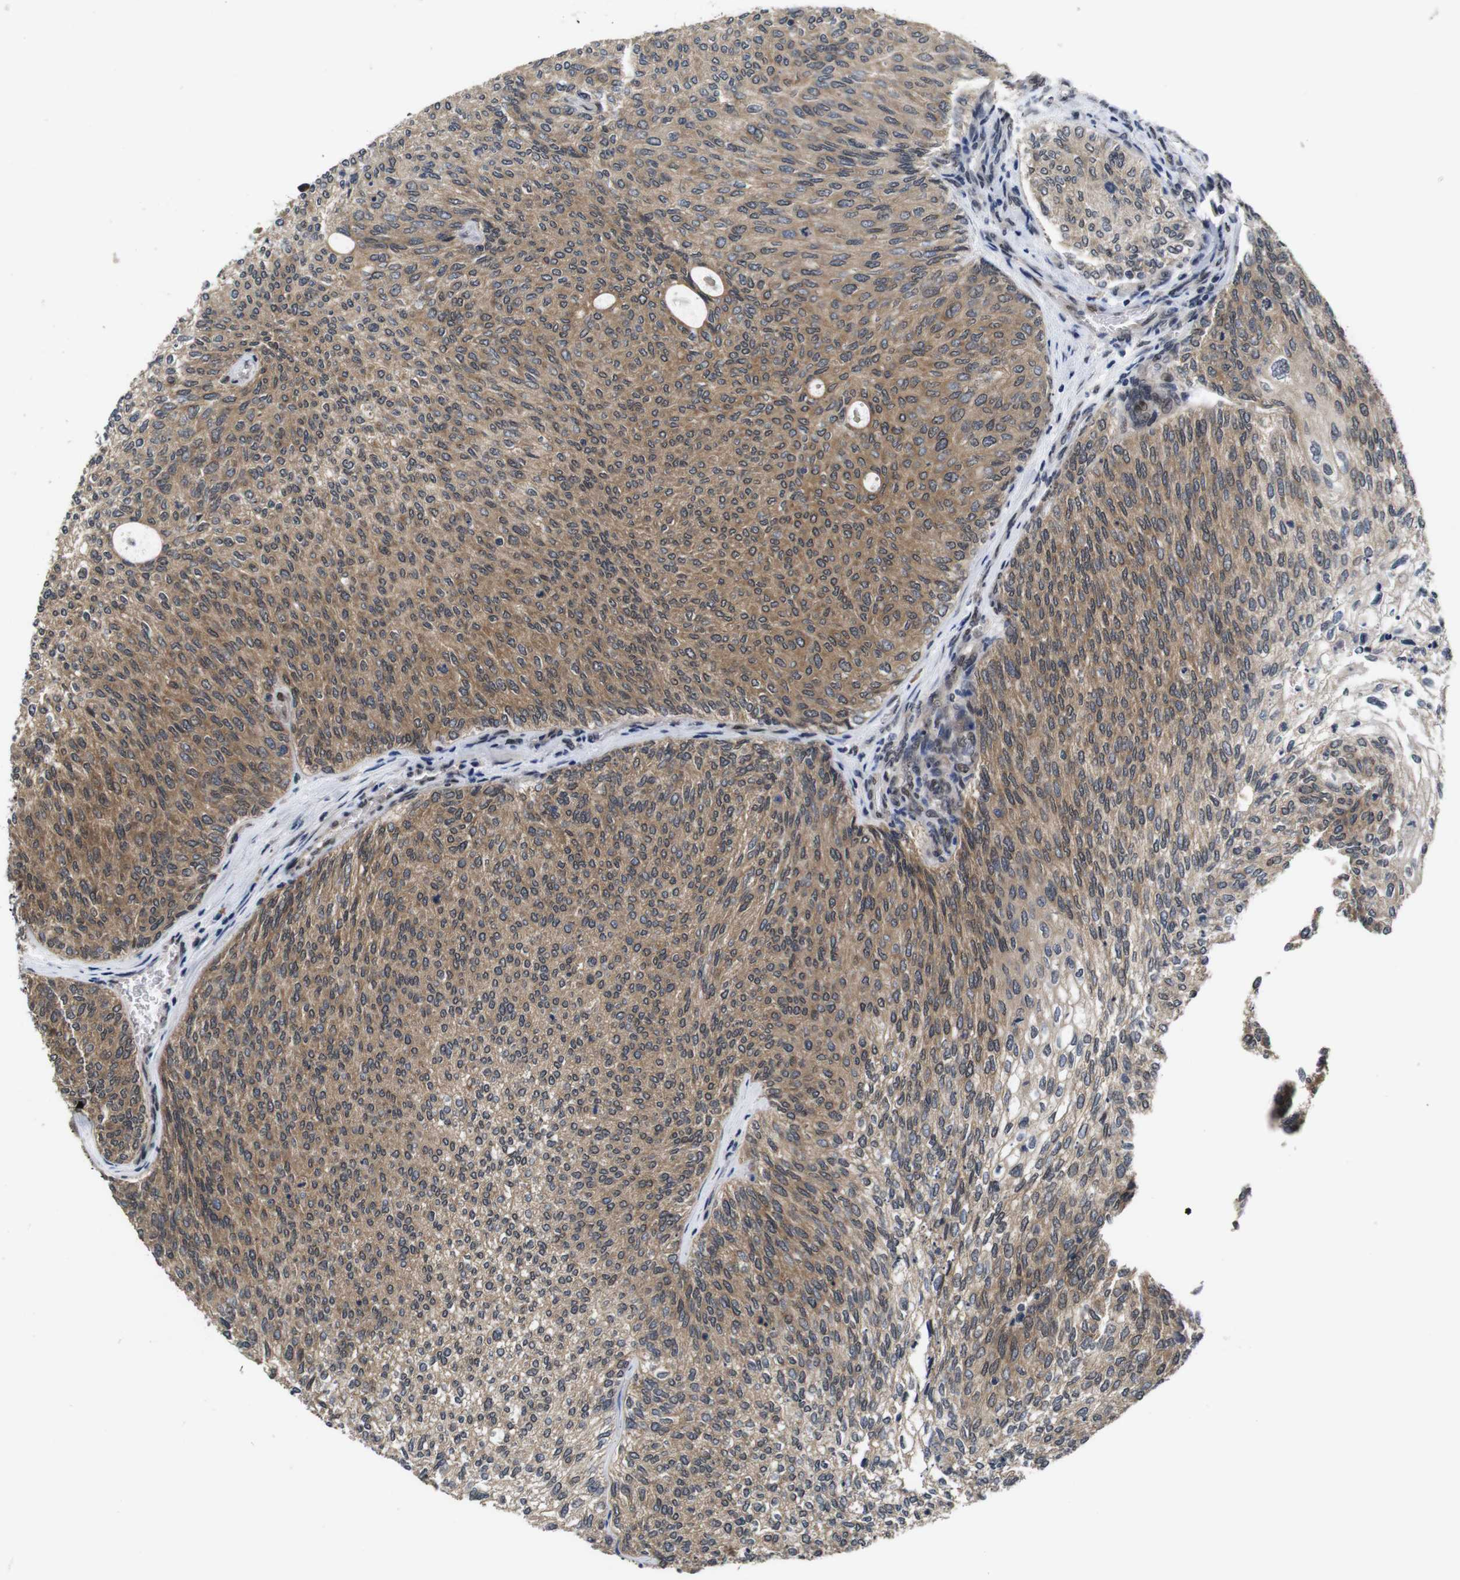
{"staining": {"intensity": "moderate", "quantity": ">75%", "location": "cytoplasmic/membranous"}, "tissue": "urothelial cancer", "cell_type": "Tumor cells", "image_type": "cancer", "snomed": [{"axis": "morphology", "description": "Urothelial carcinoma, Low grade"}, {"axis": "topography", "description": "Urinary bladder"}], "caption": "Urothelial cancer stained for a protein shows moderate cytoplasmic/membranous positivity in tumor cells.", "gene": "ZBTB46", "patient": {"sex": "female", "age": 79}}